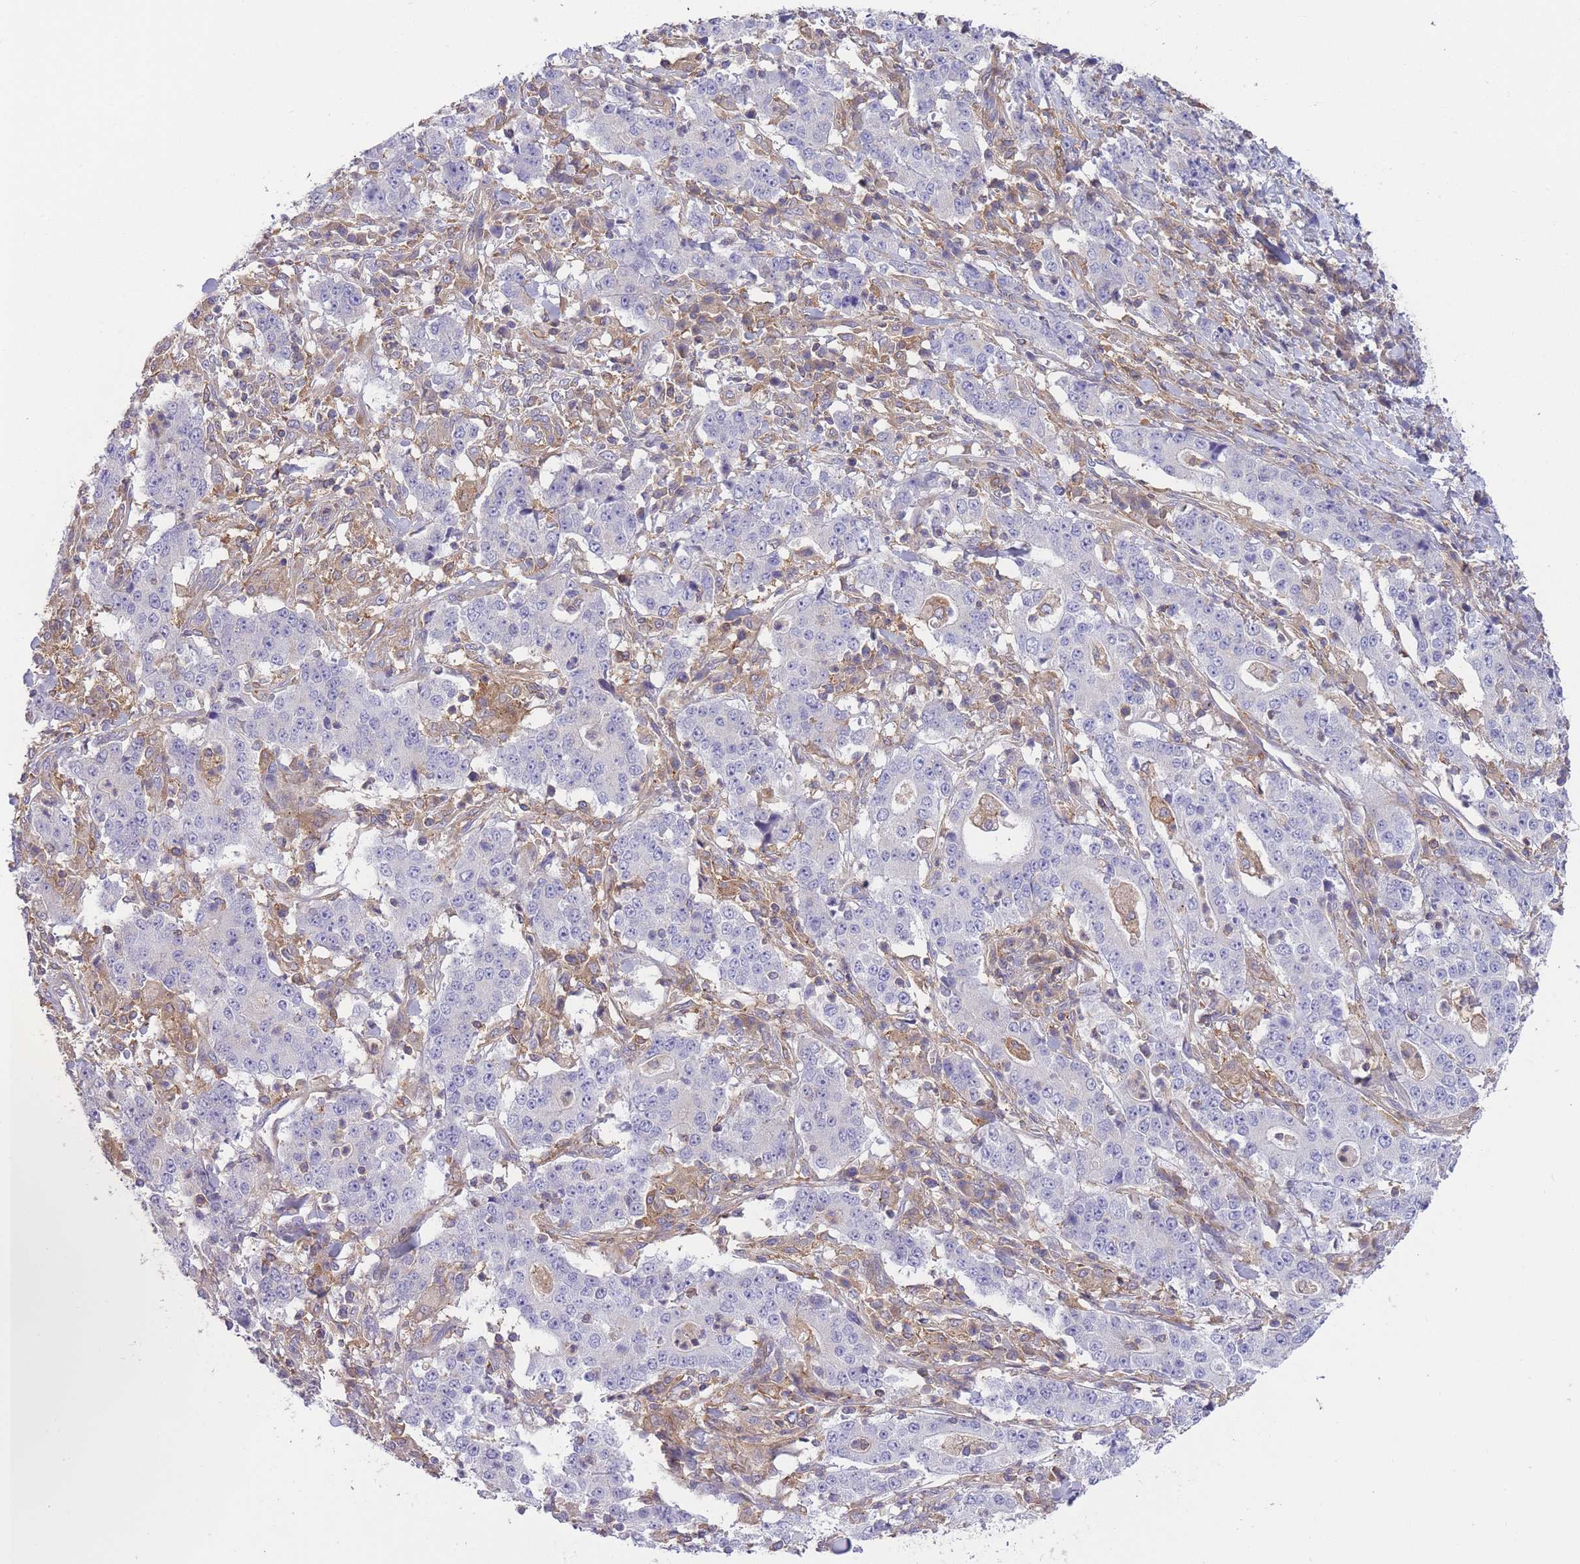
{"staining": {"intensity": "negative", "quantity": "none", "location": "none"}, "tissue": "stomach cancer", "cell_type": "Tumor cells", "image_type": "cancer", "snomed": [{"axis": "morphology", "description": "Normal tissue, NOS"}, {"axis": "morphology", "description": "Adenocarcinoma, NOS"}, {"axis": "topography", "description": "Stomach, upper"}, {"axis": "topography", "description": "Stomach"}], "caption": "Micrograph shows no protein positivity in tumor cells of adenocarcinoma (stomach) tissue.", "gene": "PRKAR1A", "patient": {"sex": "male", "age": 59}}